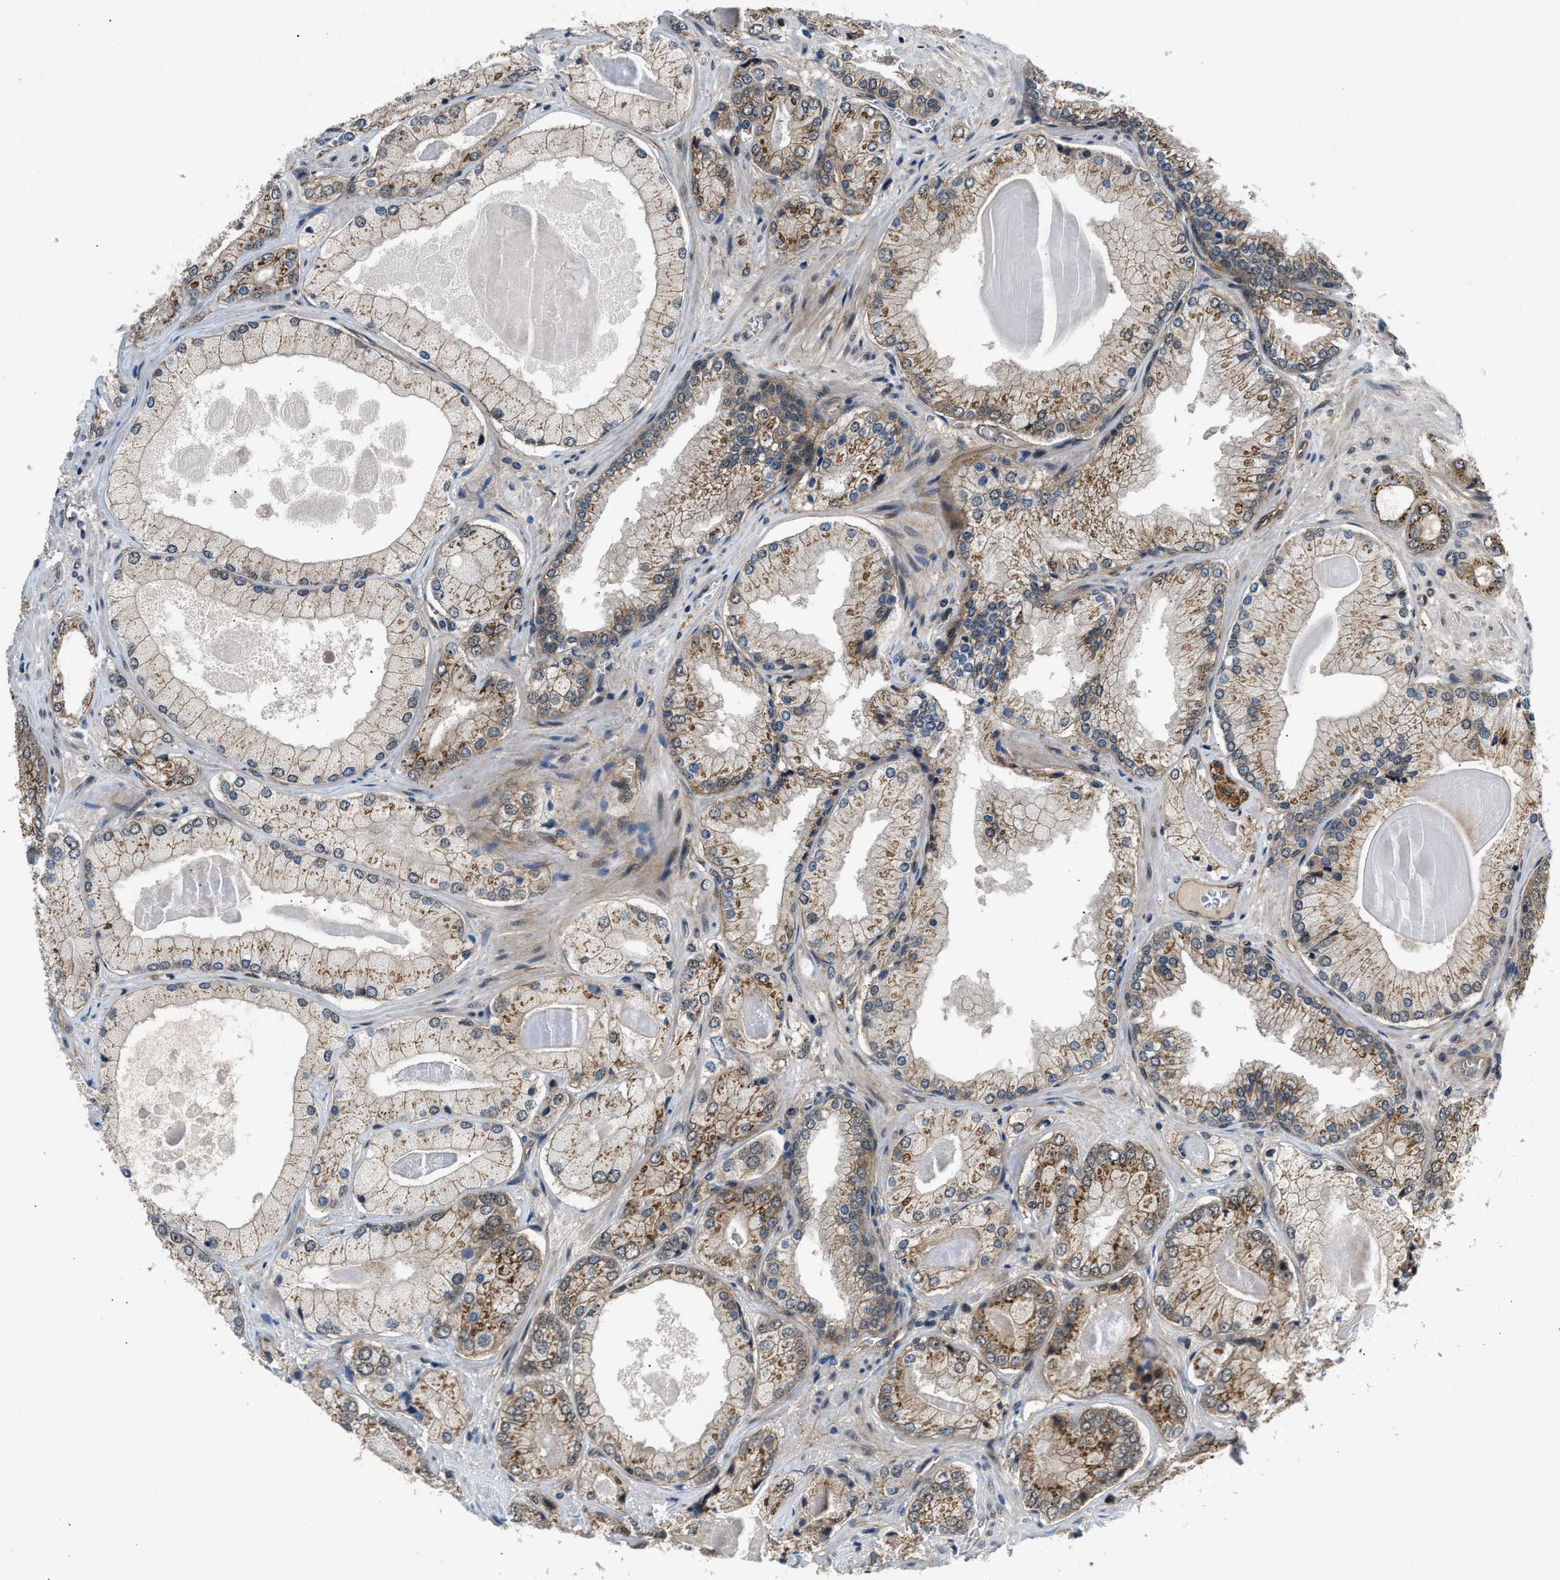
{"staining": {"intensity": "moderate", "quantity": ">75%", "location": "cytoplasmic/membranous"}, "tissue": "prostate cancer", "cell_type": "Tumor cells", "image_type": "cancer", "snomed": [{"axis": "morphology", "description": "Adenocarcinoma, Low grade"}, {"axis": "topography", "description": "Prostate"}], "caption": "A photomicrograph of prostate low-grade adenocarcinoma stained for a protein demonstrates moderate cytoplasmic/membranous brown staining in tumor cells. Nuclei are stained in blue.", "gene": "COPS2", "patient": {"sex": "male", "age": 65}}